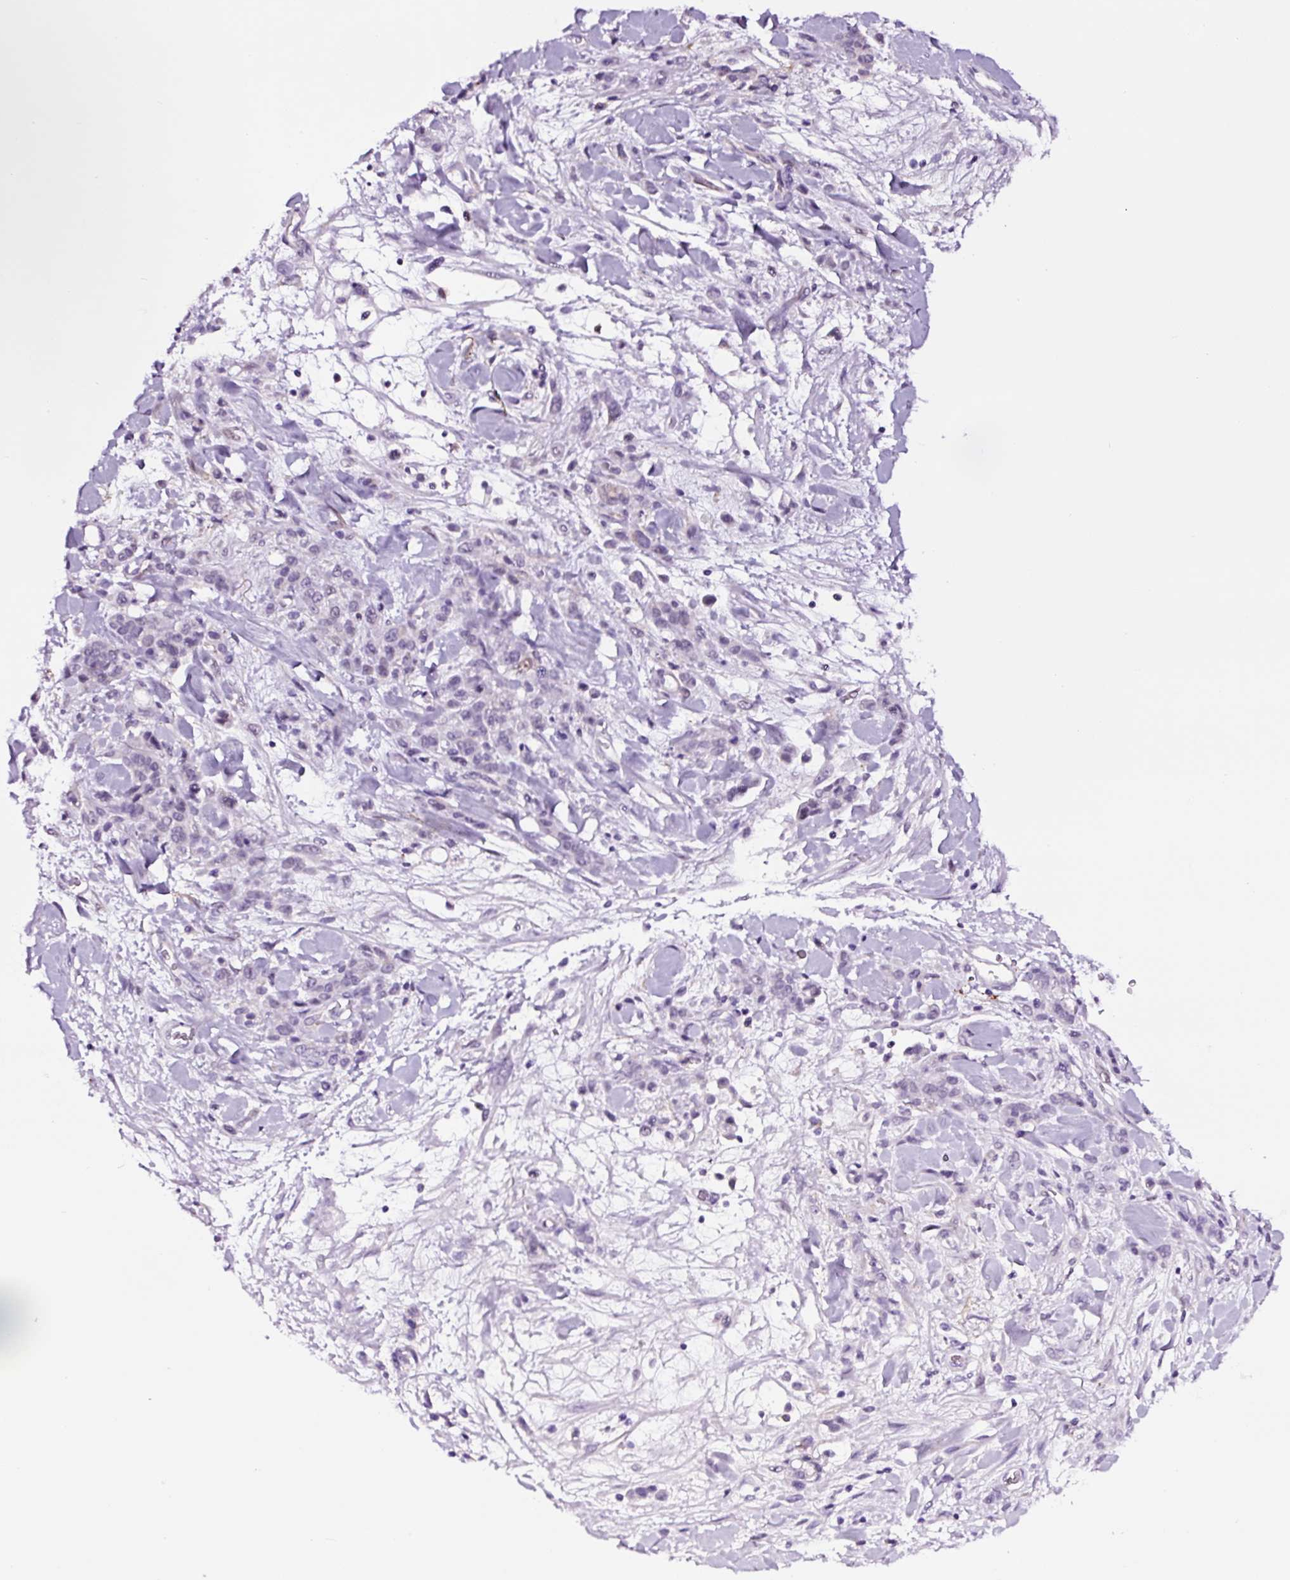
{"staining": {"intensity": "negative", "quantity": "none", "location": "none"}, "tissue": "stomach cancer", "cell_type": "Tumor cells", "image_type": "cancer", "snomed": [{"axis": "morphology", "description": "Normal tissue, NOS"}, {"axis": "morphology", "description": "Adenocarcinoma, NOS"}, {"axis": "topography", "description": "Stomach"}], "caption": "Immunohistochemistry (IHC) image of human stomach adenocarcinoma stained for a protein (brown), which exhibits no staining in tumor cells.", "gene": "TAFA3", "patient": {"sex": "male", "age": 82}}